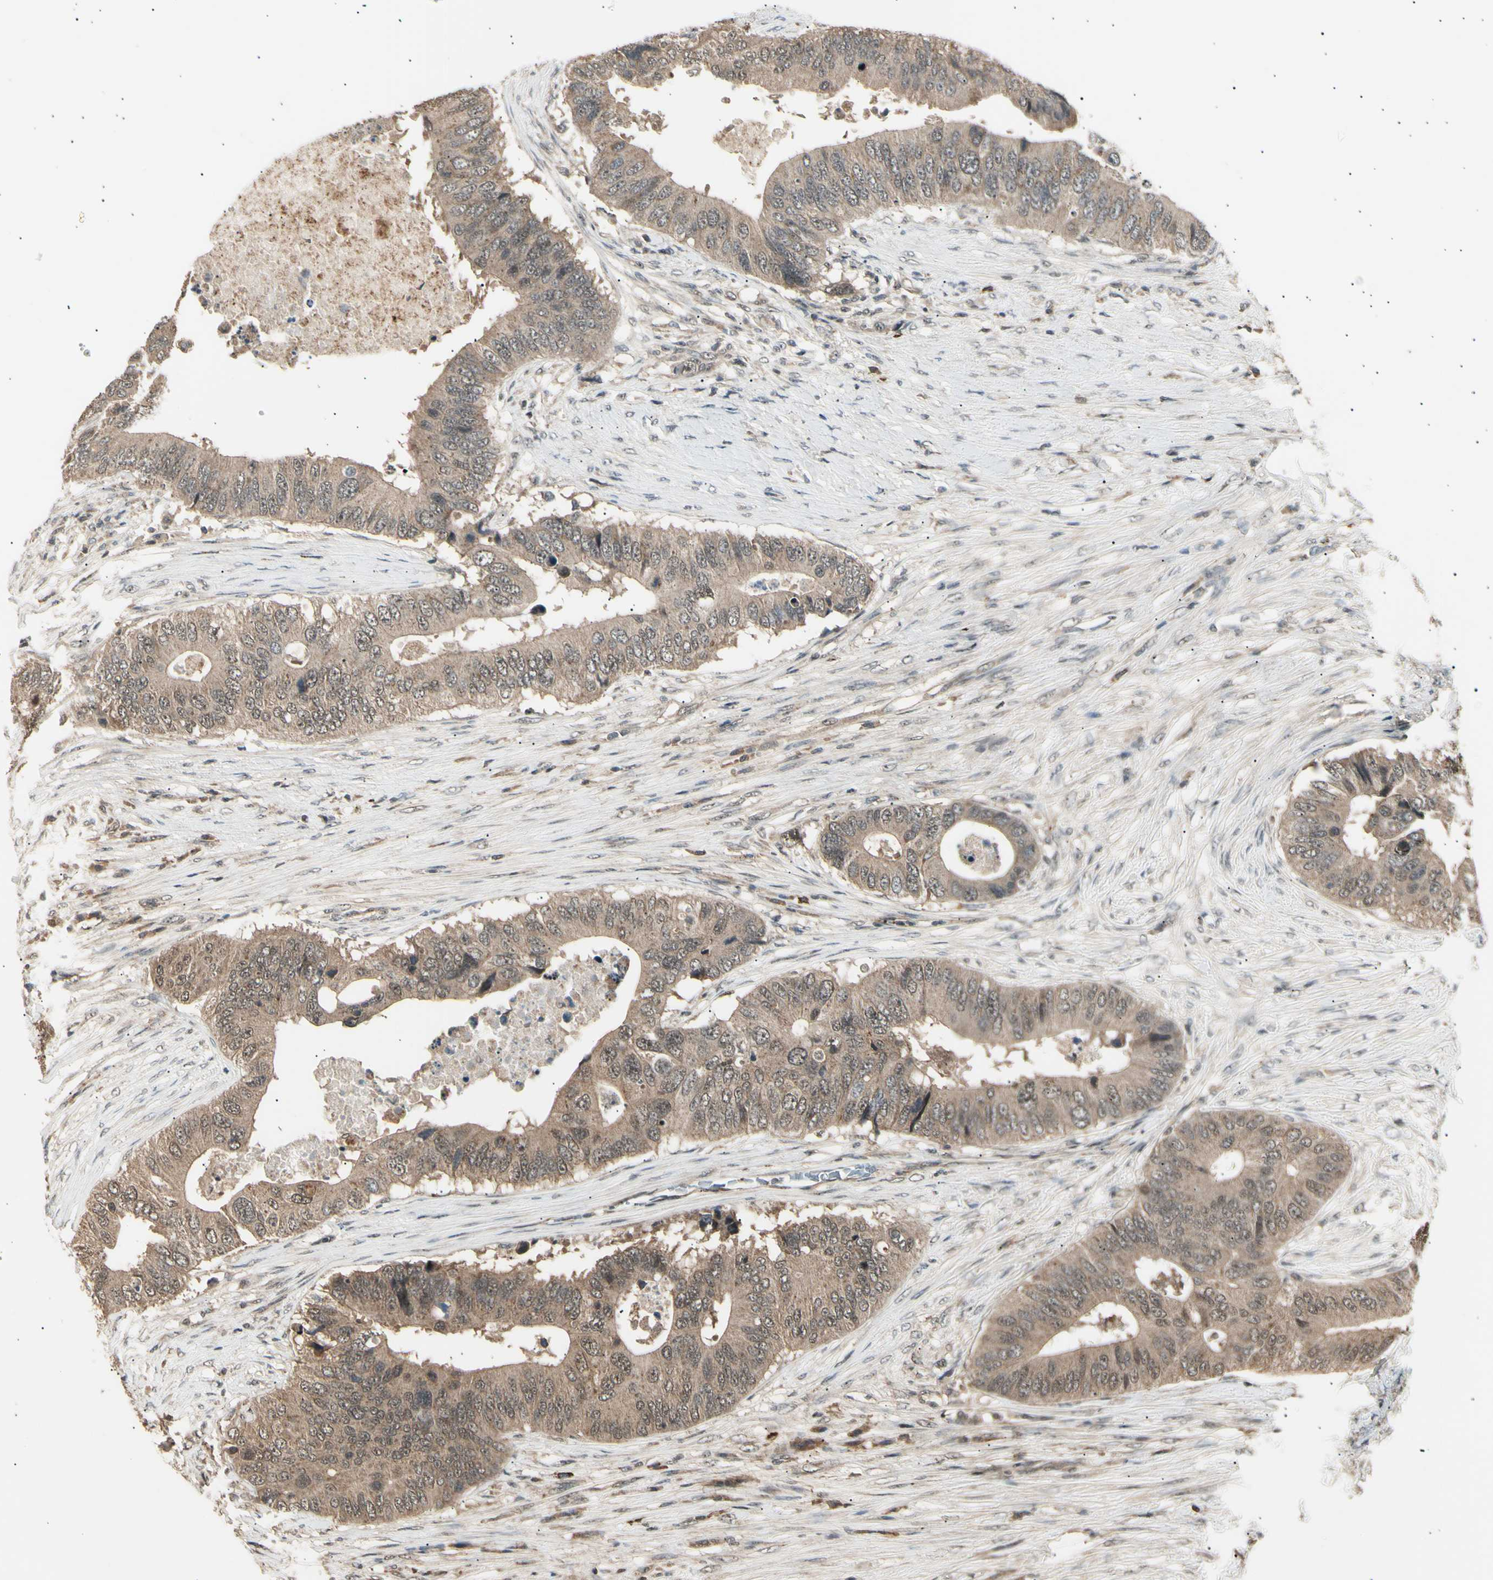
{"staining": {"intensity": "weak", "quantity": "25%-75%", "location": "cytoplasmic/membranous,nuclear"}, "tissue": "colorectal cancer", "cell_type": "Tumor cells", "image_type": "cancer", "snomed": [{"axis": "morphology", "description": "Adenocarcinoma, NOS"}, {"axis": "topography", "description": "Colon"}], "caption": "Immunohistochemistry image of neoplastic tissue: colorectal cancer (adenocarcinoma) stained using immunohistochemistry exhibits low levels of weak protein expression localized specifically in the cytoplasmic/membranous and nuclear of tumor cells, appearing as a cytoplasmic/membranous and nuclear brown color.", "gene": "NUAK2", "patient": {"sex": "male", "age": 71}}